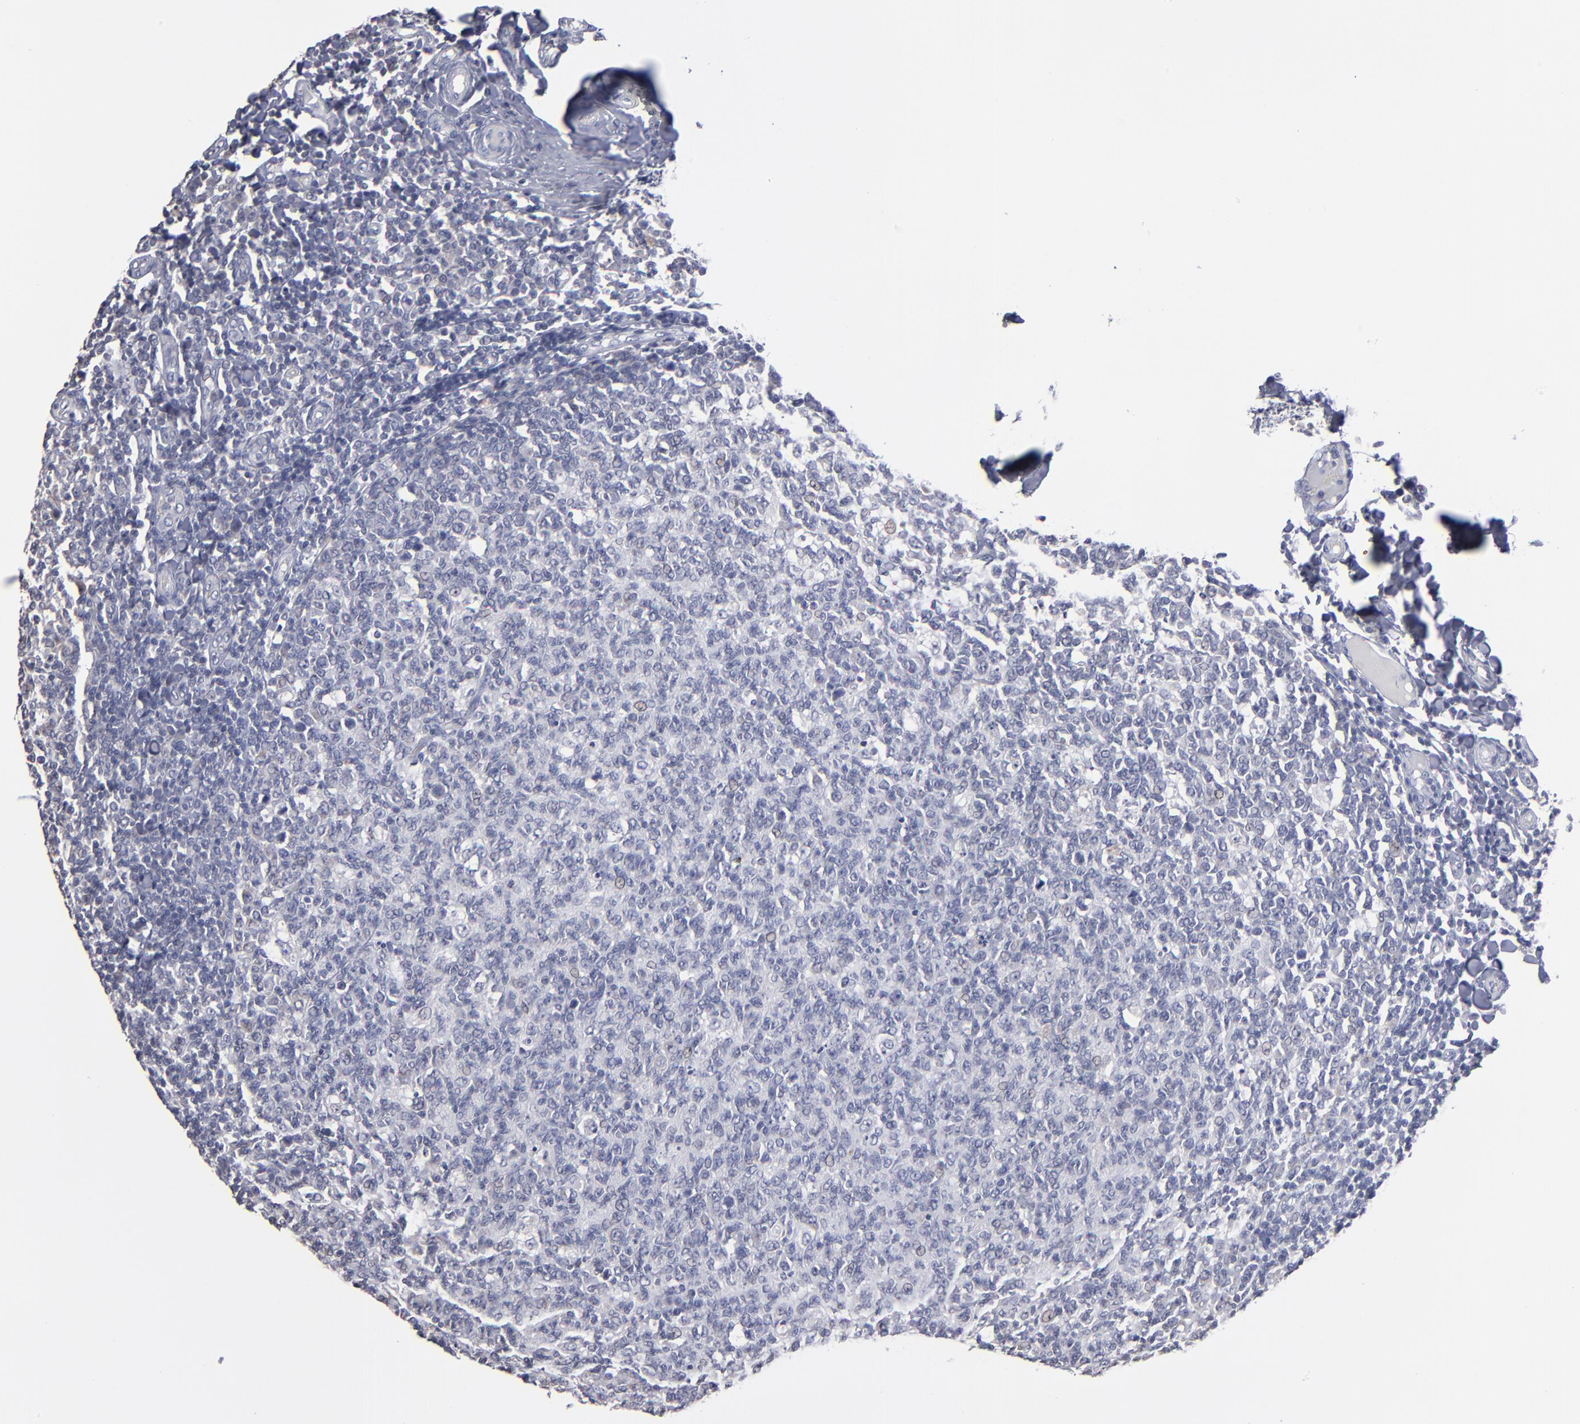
{"staining": {"intensity": "negative", "quantity": "none", "location": "none"}, "tissue": "tonsil", "cell_type": "Germinal center cells", "image_type": "normal", "snomed": [{"axis": "morphology", "description": "Normal tissue, NOS"}, {"axis": "topography", "description": "Tonsil"}], "caption": "IHC of benign tonsil reveals no expression in germinal center cells. (DAB IHC with hematoxylin counter stain).", "gene": "RPH3A", "patient": {"sex": "male", "age": 6}}